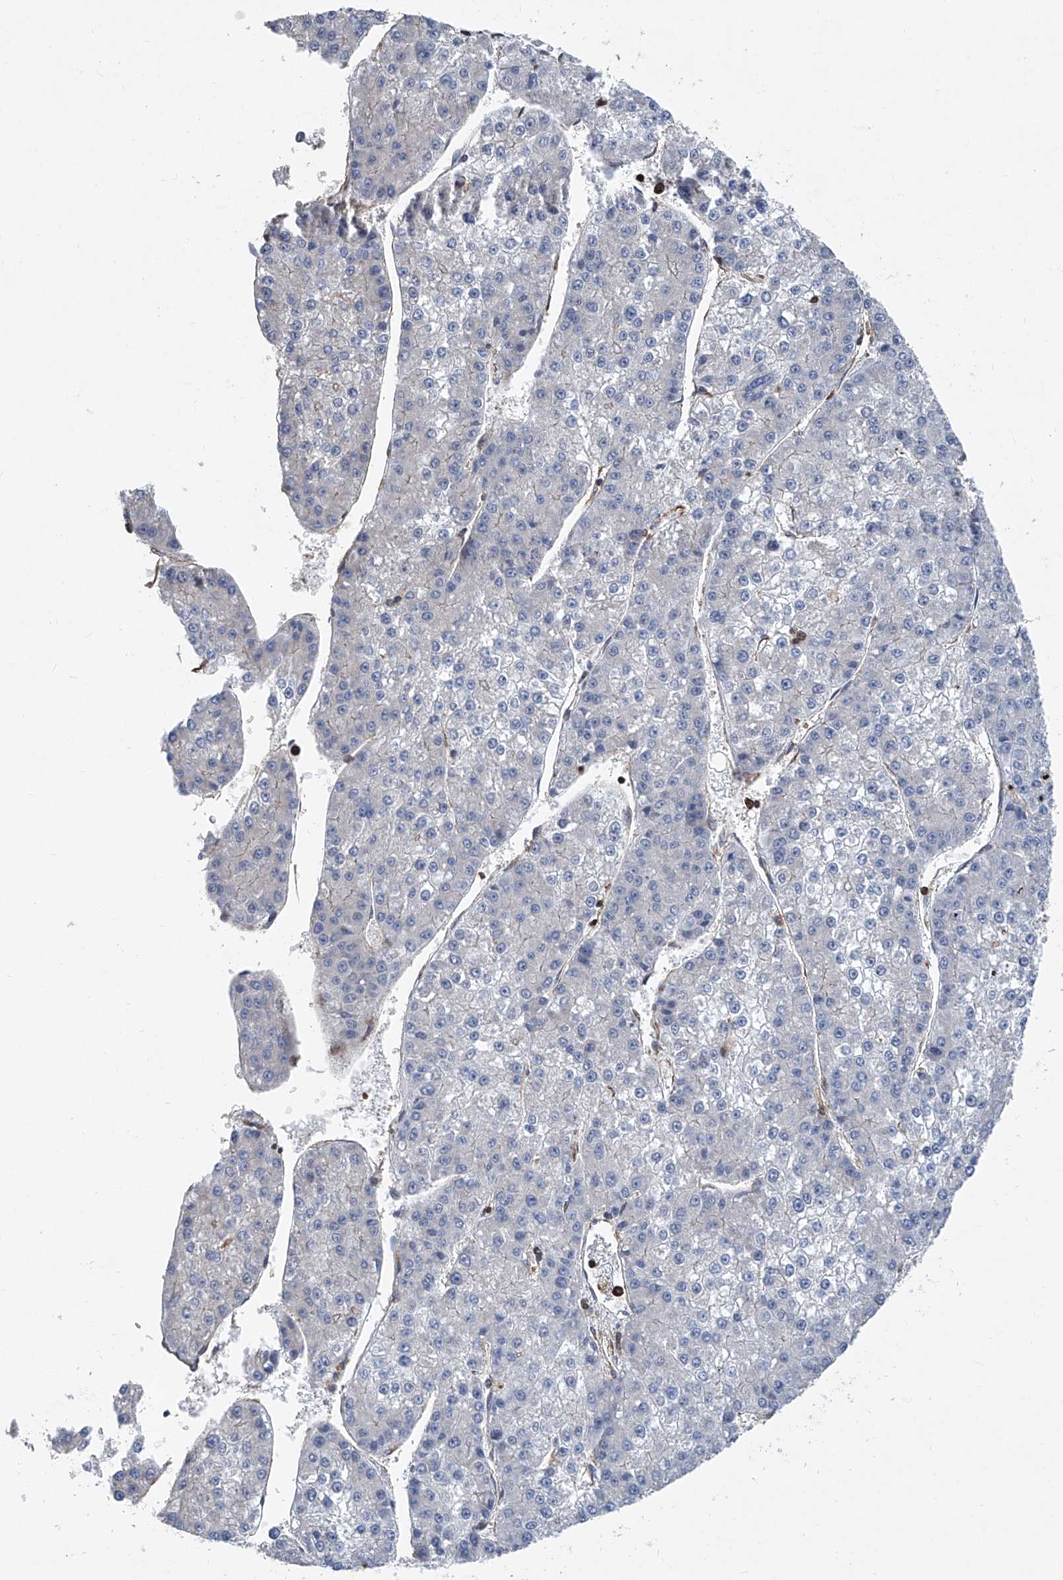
{"staining": {"intensity": "negative", "quantity": "none", "location": "none"}, "tissue": "liver cancer", "cell_type": "Tumor cells", "image_type": "cancer", "snomed": [{"axis": "morphology", "description": "Carcinoma, Hepatocellular, NOS"}, {"axis": "topography", "description": "Liver"}], "caption": "Immunohistochemistry (IHC) of human hepatocellular carcinoma (liver) reveals no positivity in tumor cells.", "gene": "TRIM38", "patient": {"sex": "female", "age": 73}}